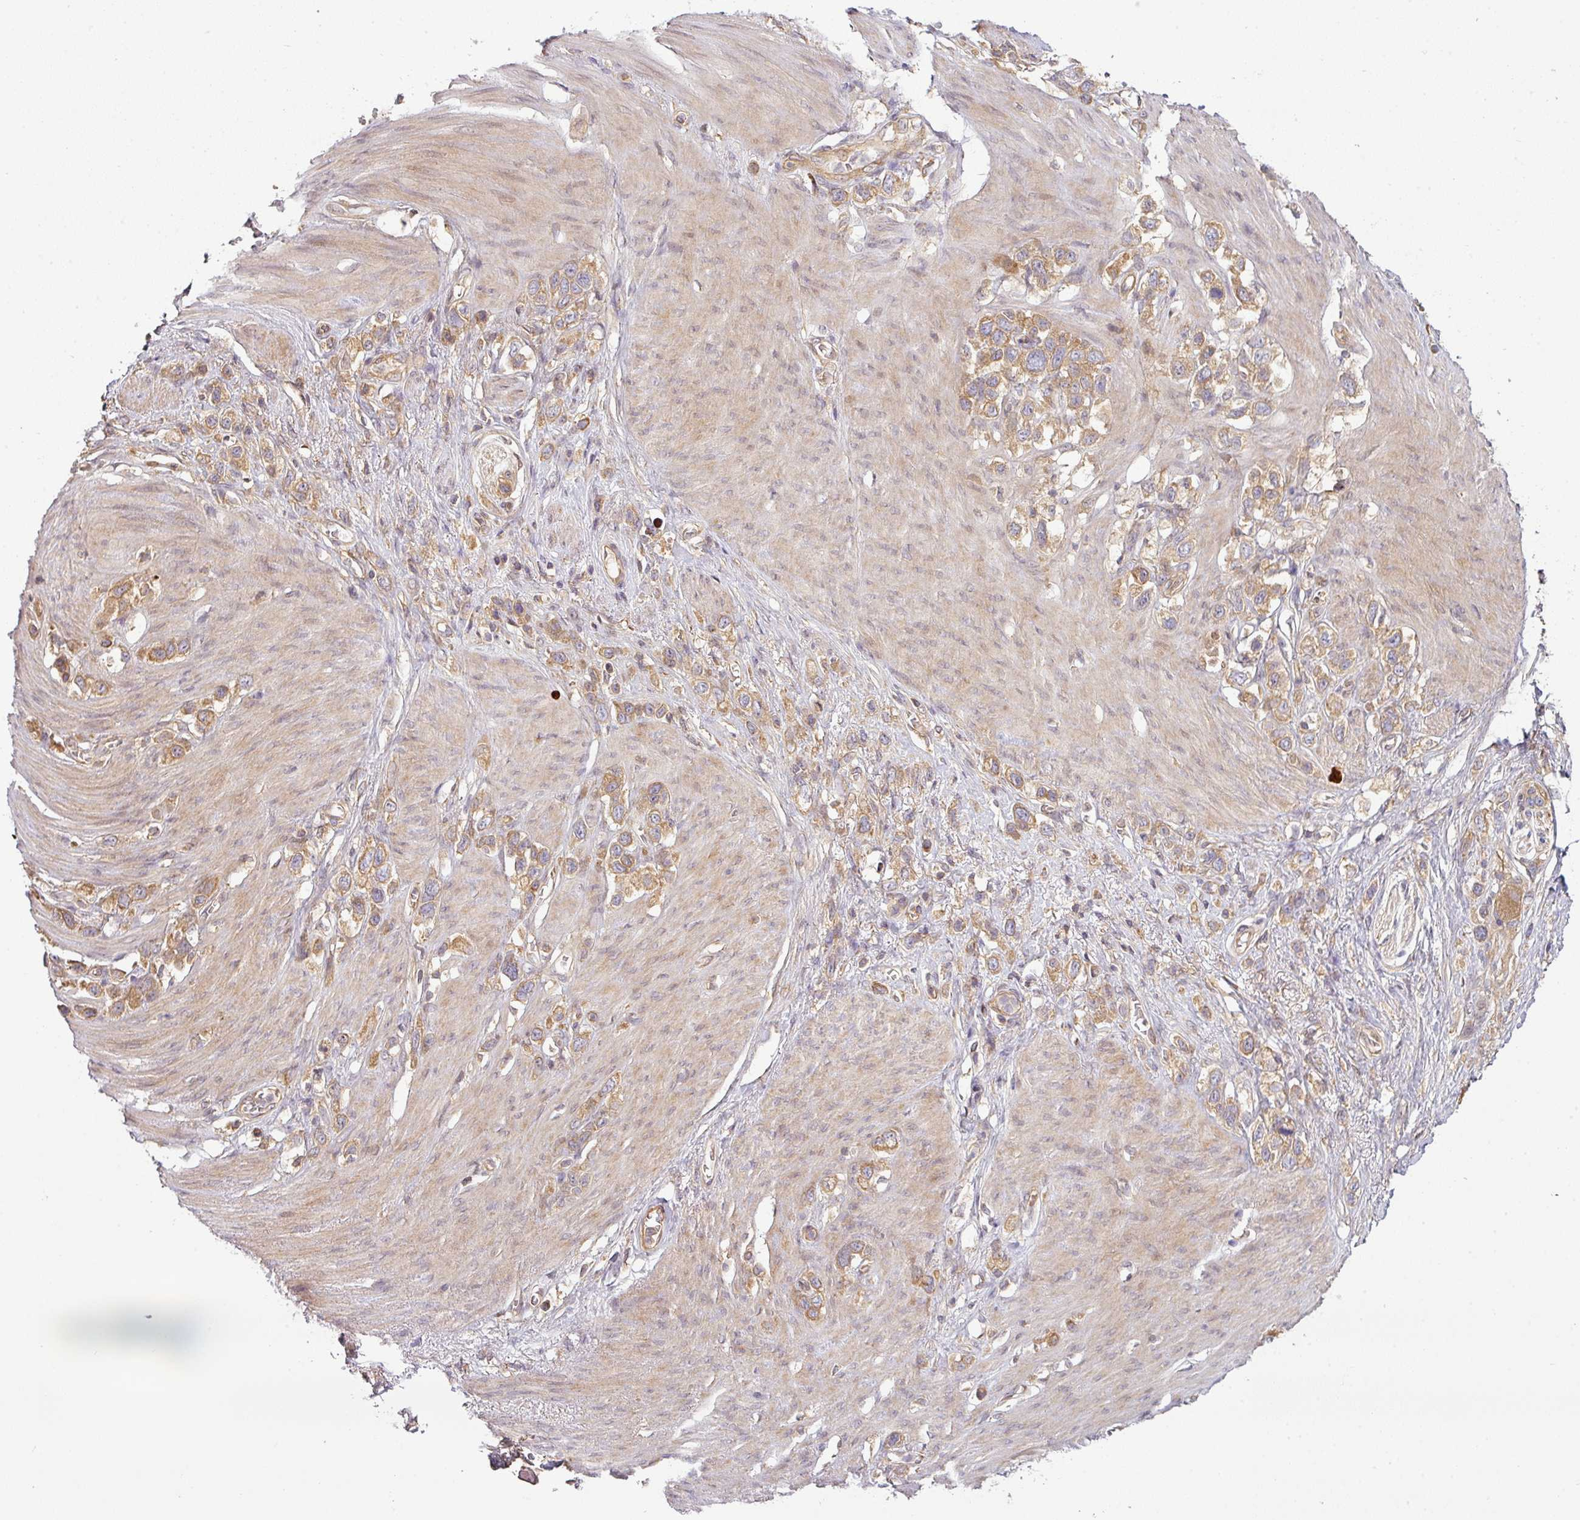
{"staining": {"intensity": "moderate", "quantity": ">75%", "location": "cytoplasmic/membranous"}, "tissue": "stomach cancer", "cell_type": "Tumor cells", "image_type": "cancer", "snomed": [{"axis": "morphology", "description": "Adenocarcinoma, NOS"}, {"axis": "topography", "description": "Stomach"}], "caption": "The micrograph shows a brown stain indicating the presence of a protein in the cytoplasmic/membranous of tumor cells in stomach adenocarcinoma. (DAB IHC with brightfield microscopy, high magnification).", "gene": "RNF31", "patient": {"sex": "female", "age": 65}}